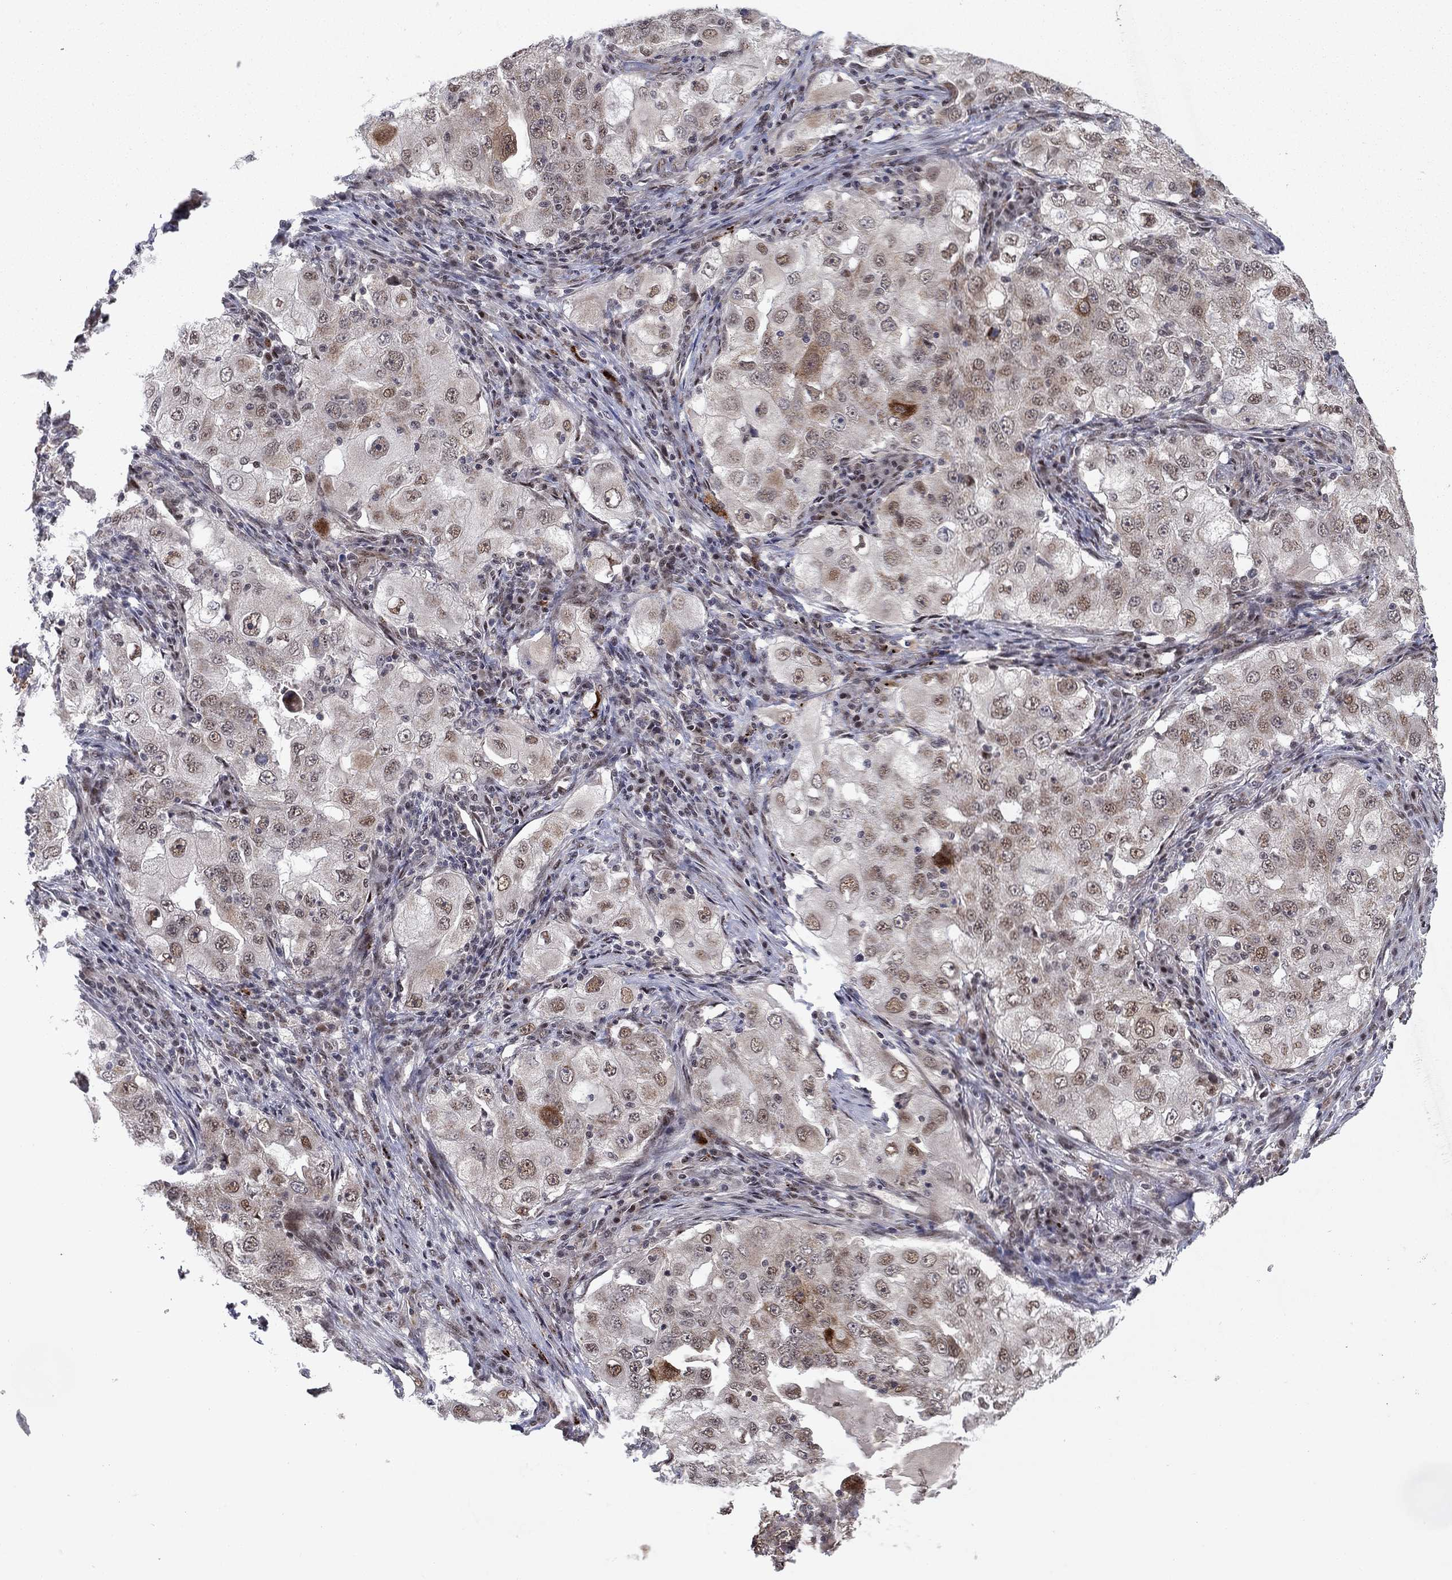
{"staining": {"intensity": "moderate", "quantity": "25%-75%", "location": "cytoplasmic/membranous"}, "tissue": "lung cancer", "cell_type": "Tumor cells", "image_type": "cancer", "snomed": [{"axis": "morphology", "description": "Adenocarcinoma, NOS"}, {"axis": "topography", "description": "Lung"}], "caption": "This is an image of IHC staining of lung cancer, which shows moderate expression in the cytoplasmic/membranous of tumor cells.", "gene": "ZNF395", "patient": {"sex": "female", "age": 61}}